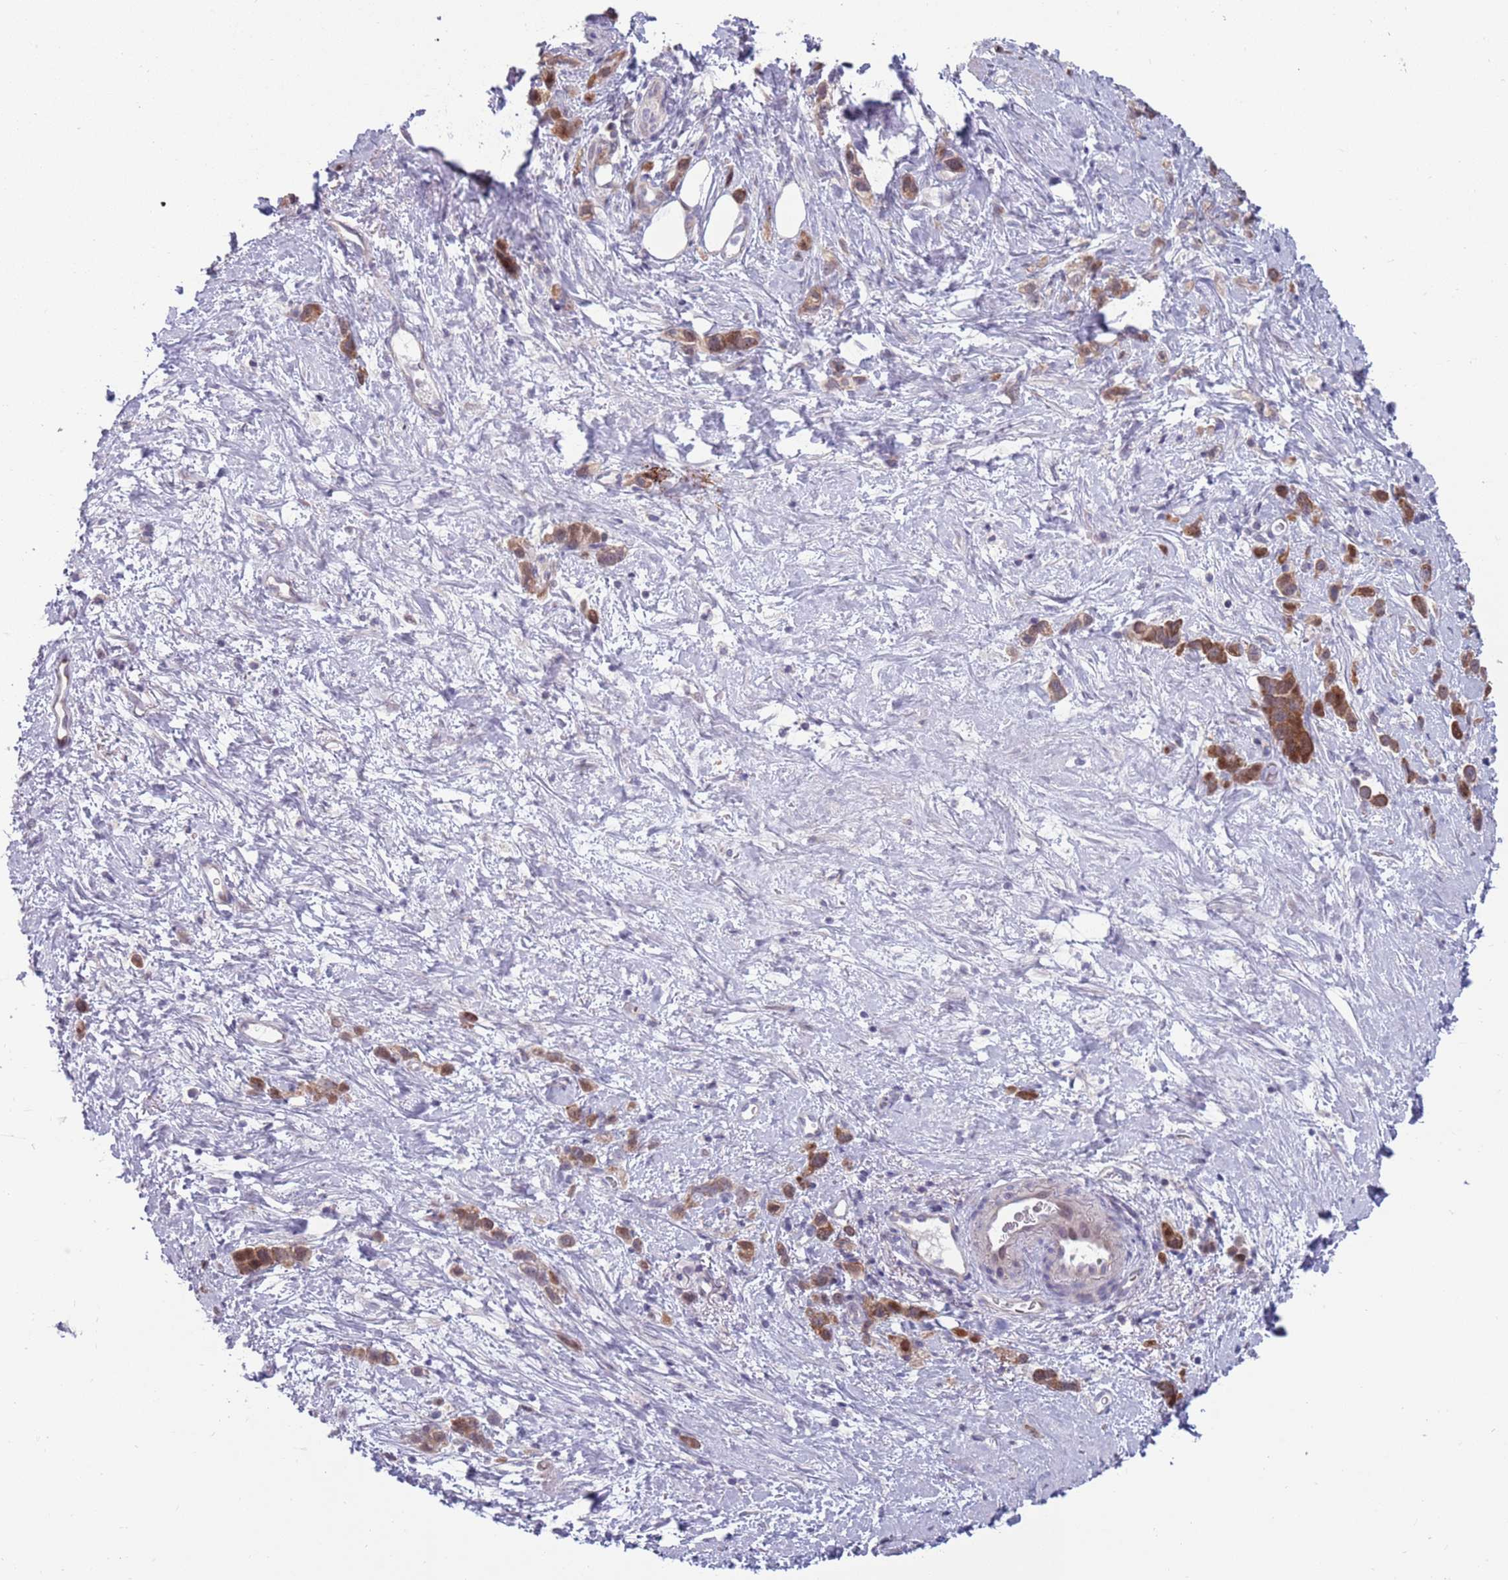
{"staining": {"intensity": "moderate", "quantity": ">75%", "location": "cytoplasmic/membranous"}, "tissue": "stomach cancer", "cell_type": "Tumor cells", "image_type": "cancer", "snomed": [{"axis": "morphology", "description": "Adenocarcinoma, NOS"}, {"axis": "topography", "description": "Stomach"}], "caption": "This is an image of immunohistochemistry staining of adenocarcinoma (stomach), which shows moderate expression in the cytoplasmic/membranous of tumor cells.", "gene": "CLNS1A", "patient": {"sex": "female", "age": 65}}